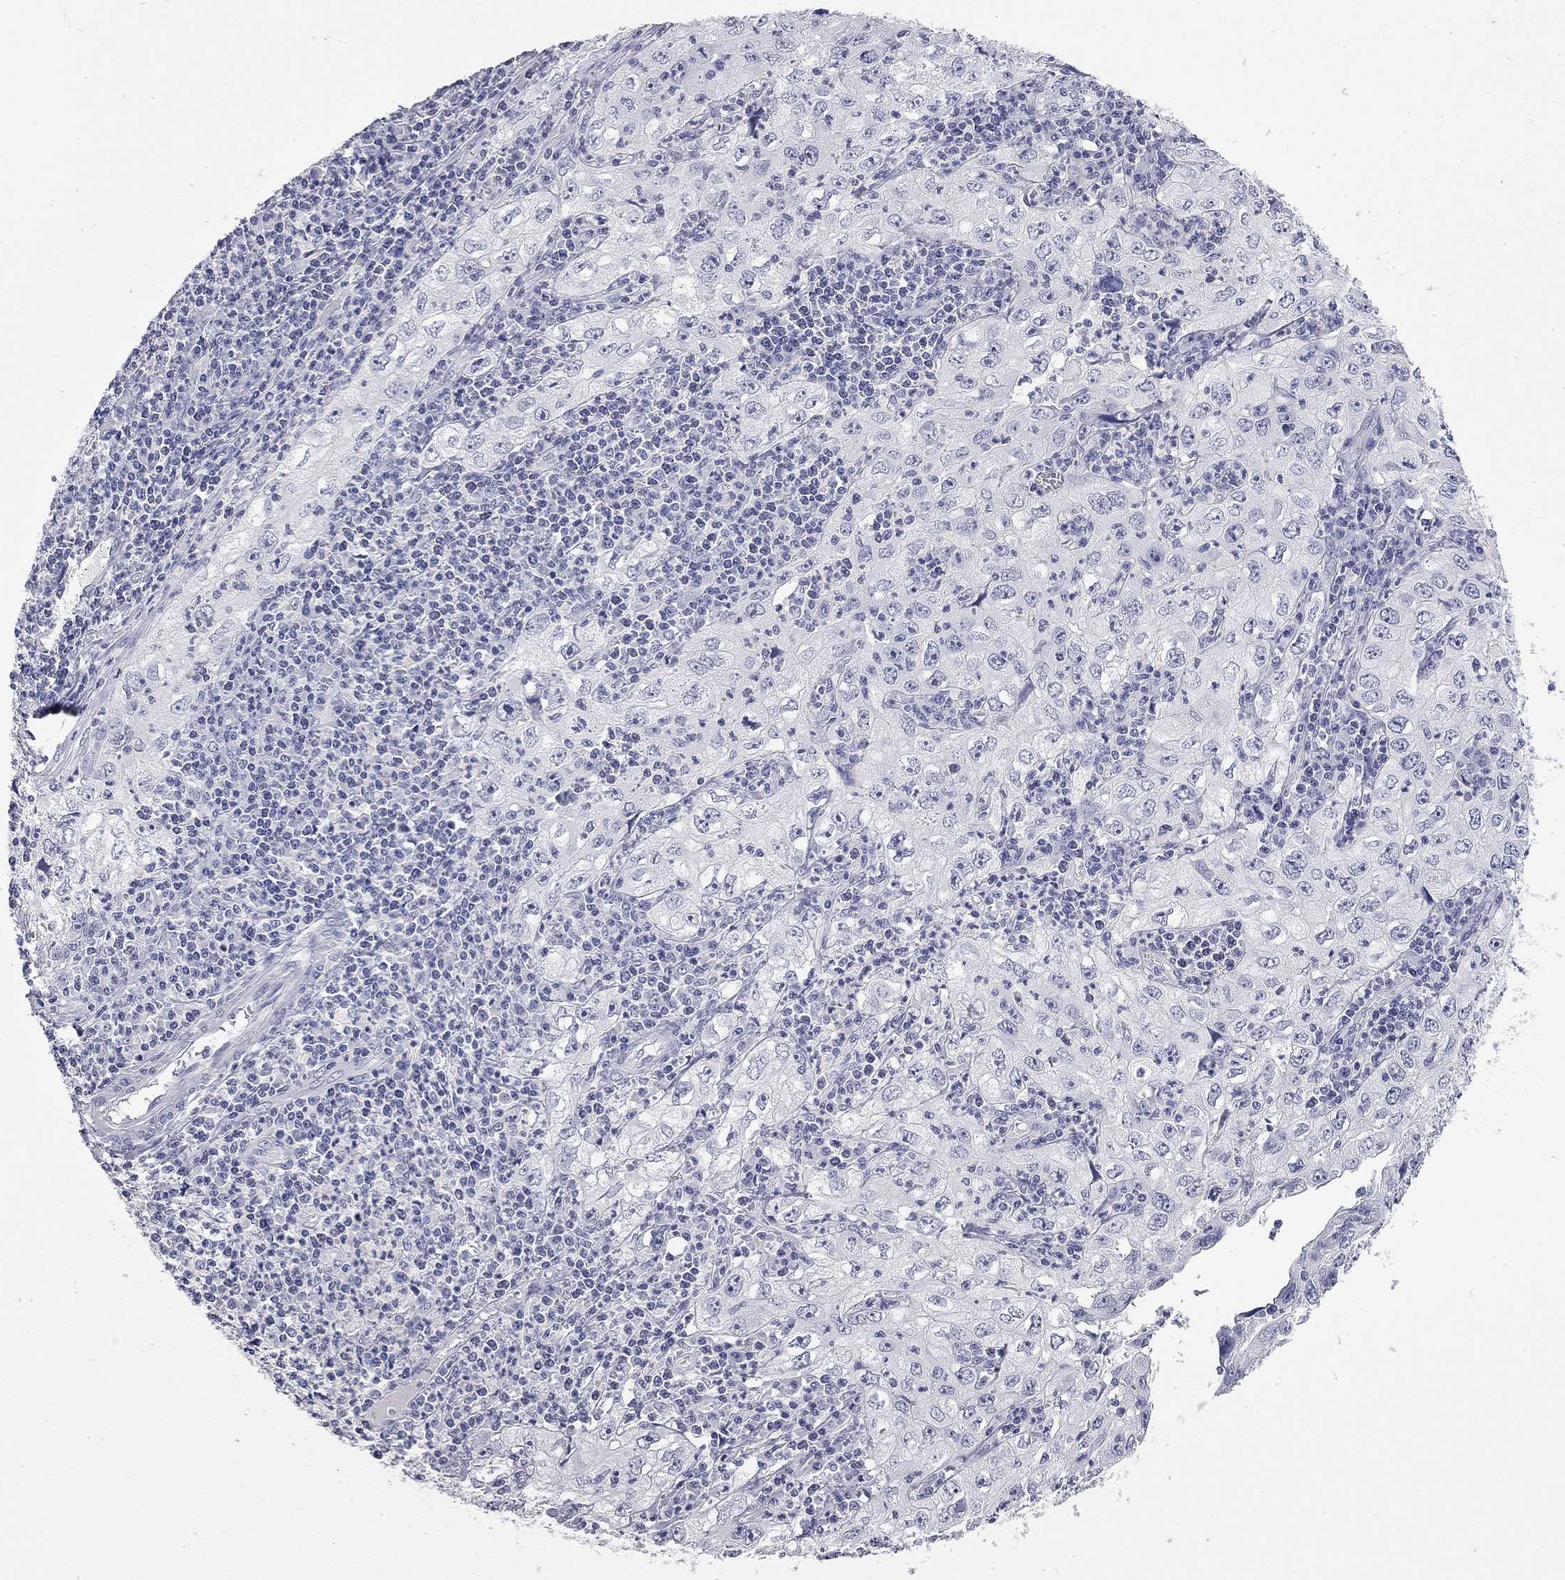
{"staining": {"intensity": "negative", "quantity": "none", "location": "none"}, "tissue": "cervical cancer", "cell_type": "Tumor cells", "image_type": "cancer", "snomed": [{"axis": "morphology", "description": "Squamous cell carcinoma, NOS"}, {"axis": "topography", "description": "Cervix"}], "caption": "IHC photomicrograph of human squamous cell carcinoma (cervical) stained for a protein (brown), which reveals no expression in tumor cells. (Stains: DAB immunohistochemistry with hematoxylin counter stain, Microscopy: brightfield microscopy at high magnification).", "gene": "AK8", "patient": {"sex": "female", "age": 24}}